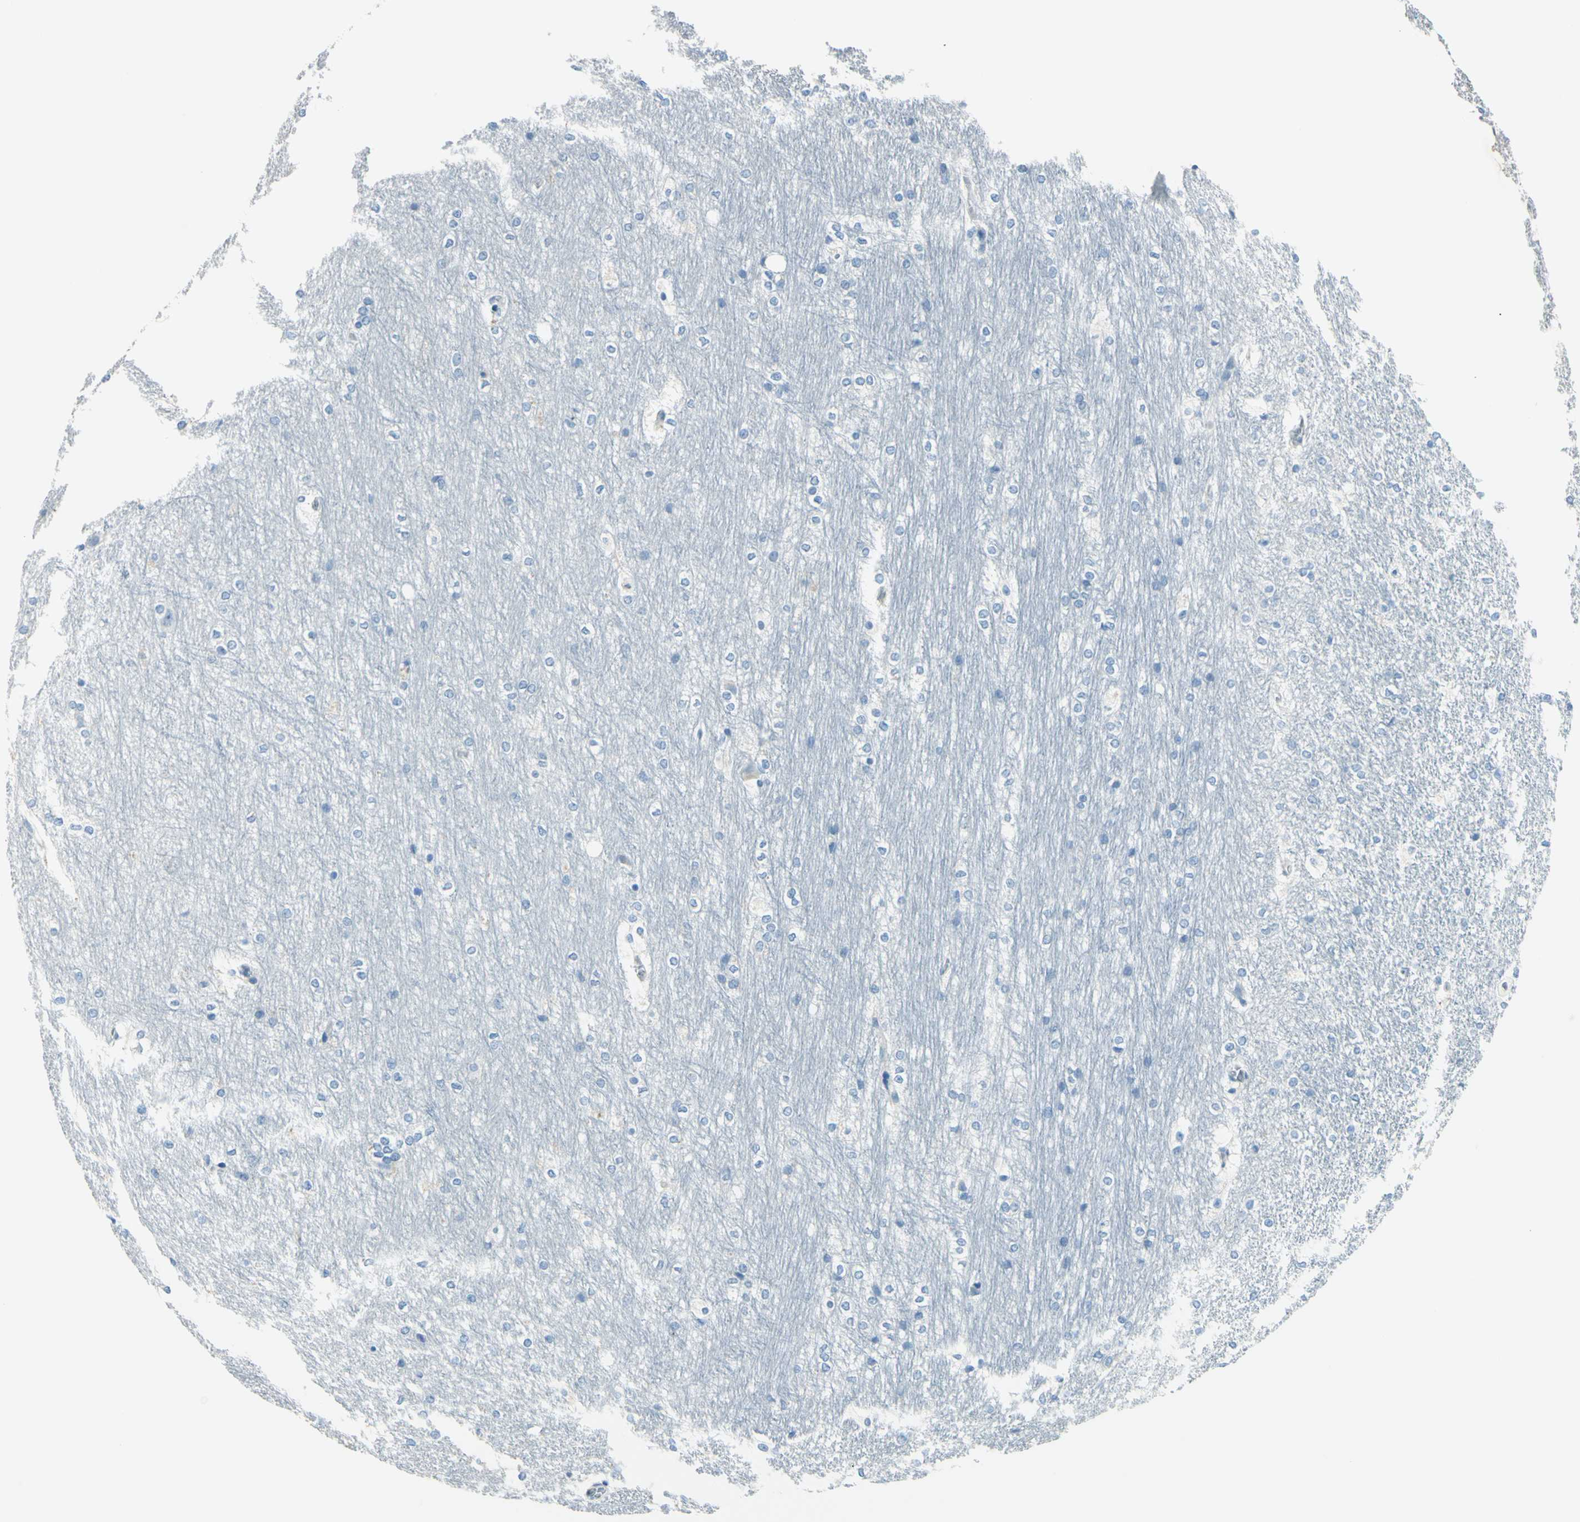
{"staining": {"intensity": "negative", "quantity": "none", "location": "none"}, "tissue": "hippocampus", "cell_type": "Glial cells", "image_type": "normal", "snomed": [{"axis": "morphology", "description": "Normal tissue, NOS"}, {"axis": "topography", "description": "Hippocampus"}], "caption": "An image of human hippocampus is negative for staining in glial cells. Brightfield microscopy of immunohistochemistry (IHC) stained with DAB (brown) and hematoxylin (blue), captured at high magnification.", "gene": "CDH15", "patient": {"sex": "female", "age": 19}}